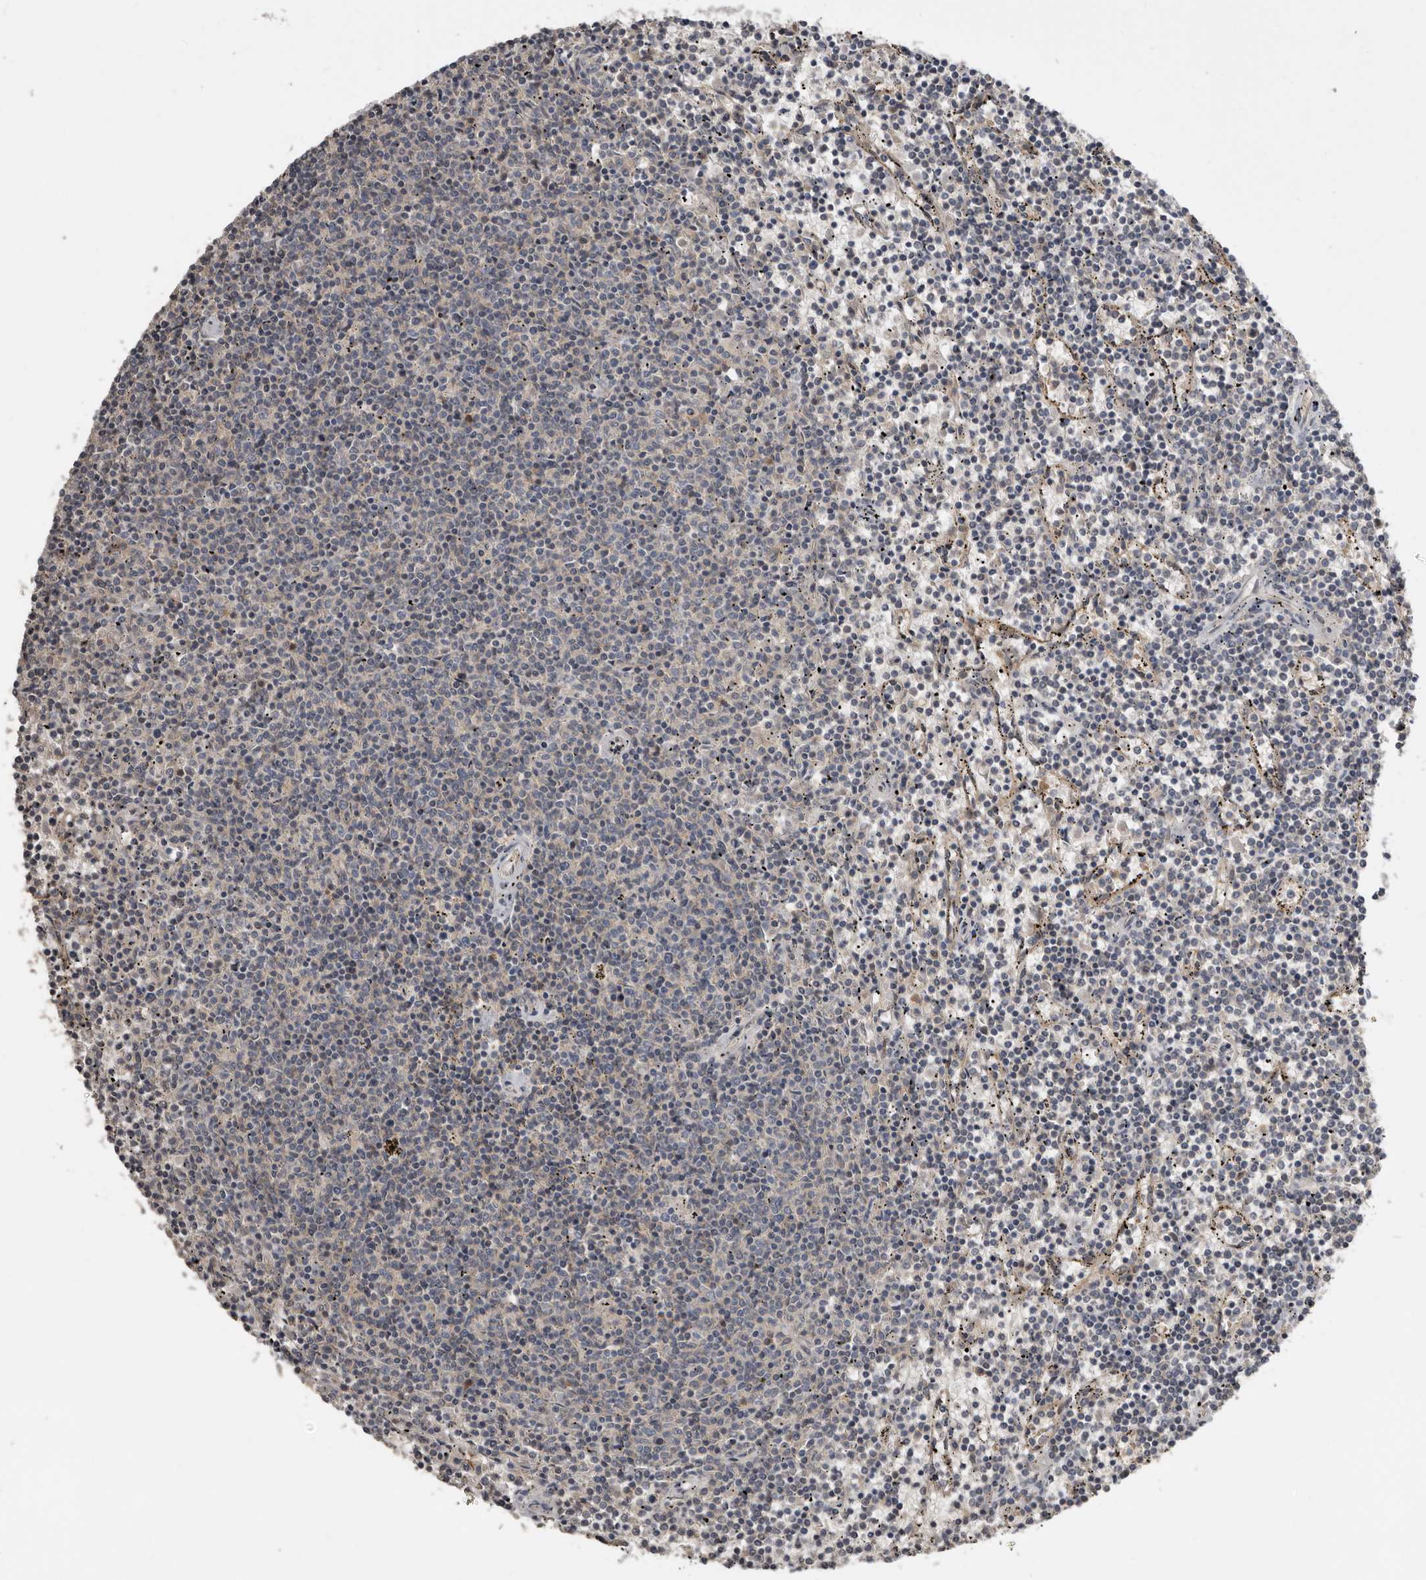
{"staining": {"intensity": "negative", "quantity": "none", "location": "none"}, "tissue": "lymphoma", "cell_type": "Tumor cells", "image_type": "cancer", "snomed": [{"axis": "morphology", "description": "Malignant lymphoma, non-Hodgkin's type, Low grade"}, {"axis": "topography", "description": "Spleen"}], "caption": "High magnification brightfield microscopy of lymphoma stained with DAB (brown) and counterstained with hematoxylin (blue): tumor cells show no significant positivity.", "gene": "RBKS", "patient": {"sex": "female", "age": 50}}